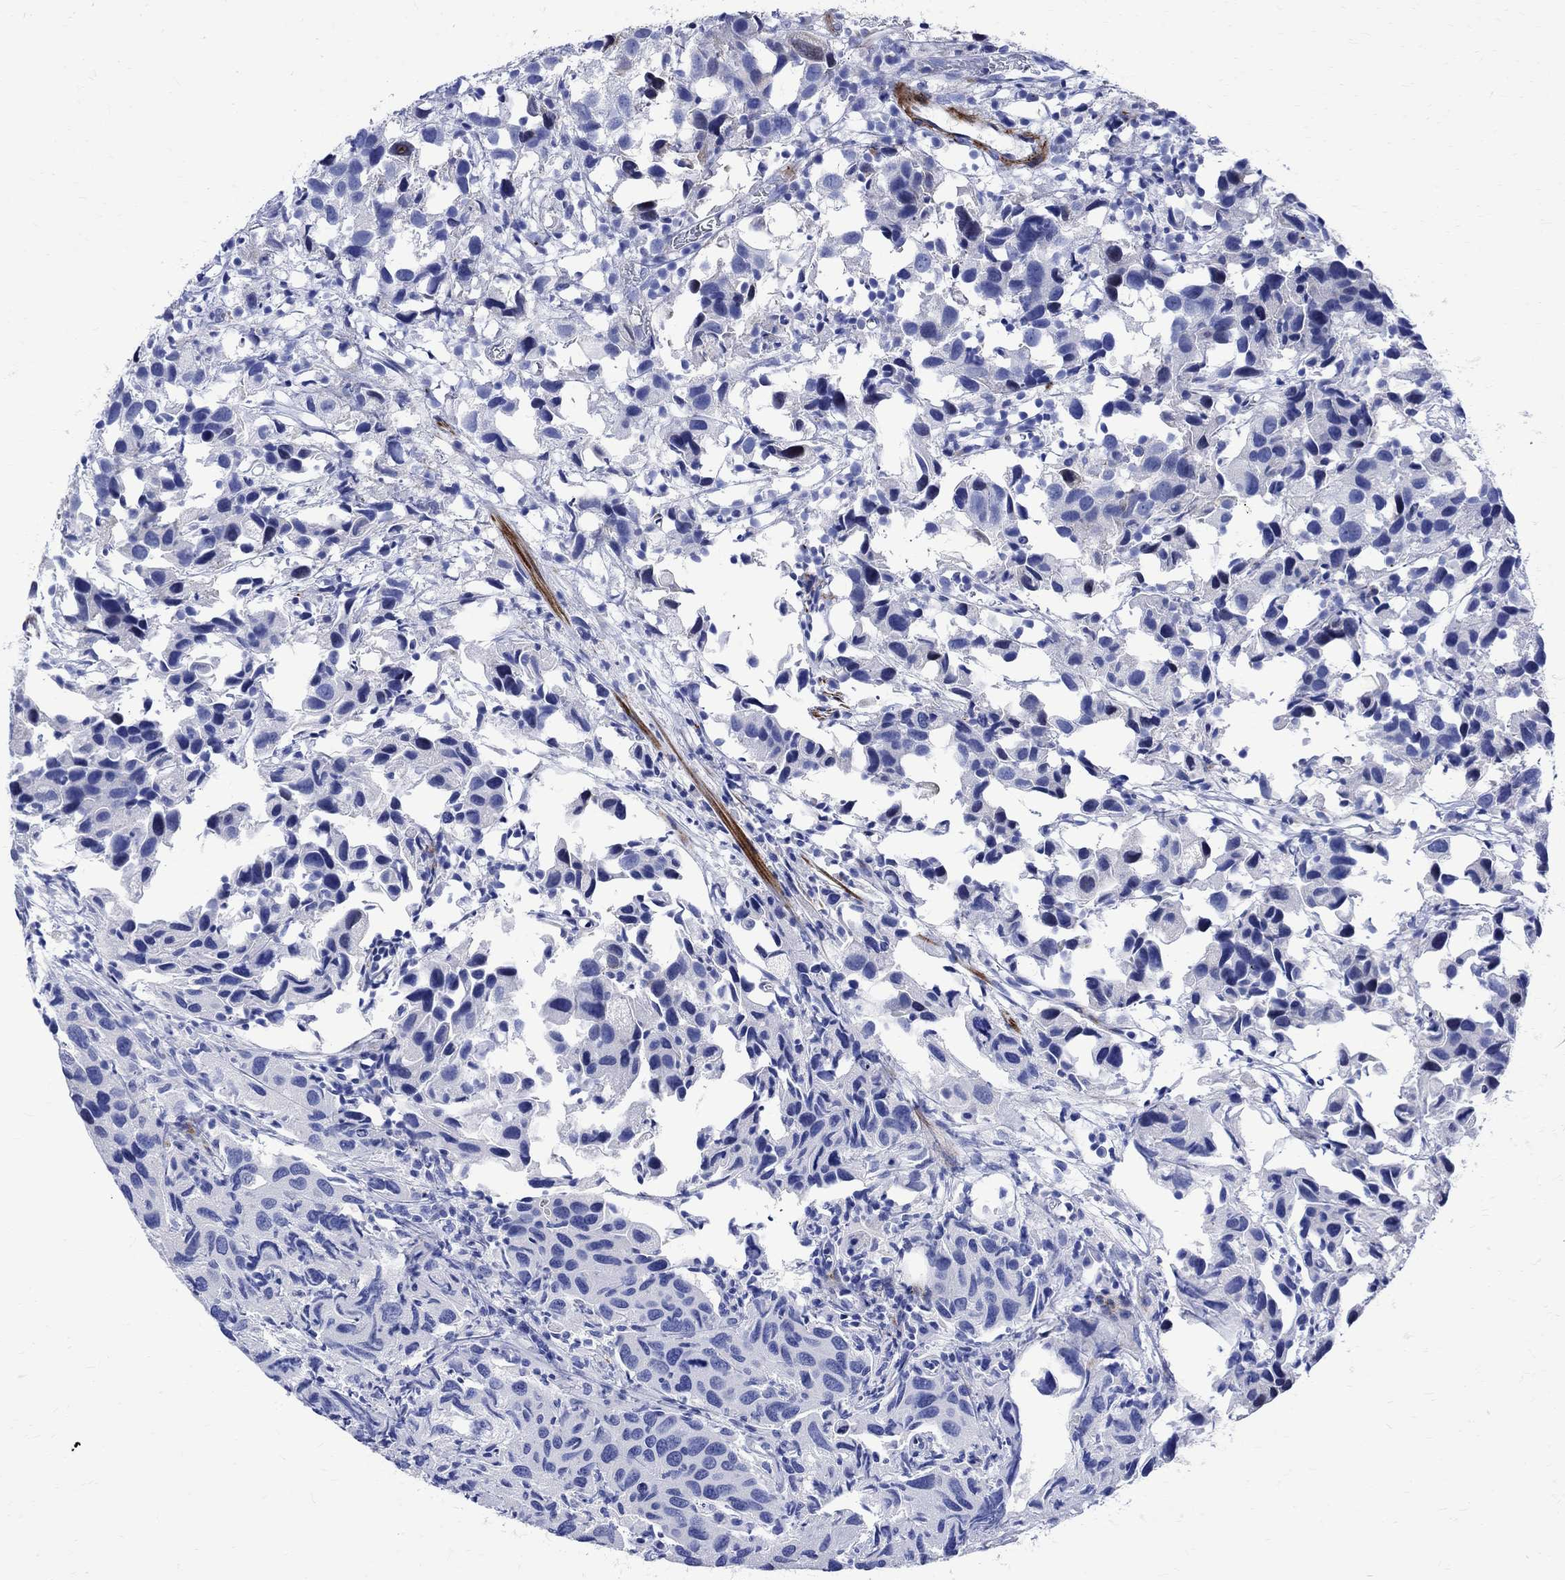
{"staining": {"intensity": "negative", "quantity": "none", "location": "none"}, "tissue": "urothelial cancer", "cell_type": "Tumor cells", "image_type": "cancer", "snomed": [{"axis": "morphology", "description": "Urothelial carcinoma, High grade"}, {"axis": "topography", "description": "Urinary bladder"}], "caption": "Urothelial carcinoma (high-grade) was stained to show a protein in brown. There is no significant staining in tumor cells.", "gene": "PARVB", "patient": {"sex": "male", "age": 79}}